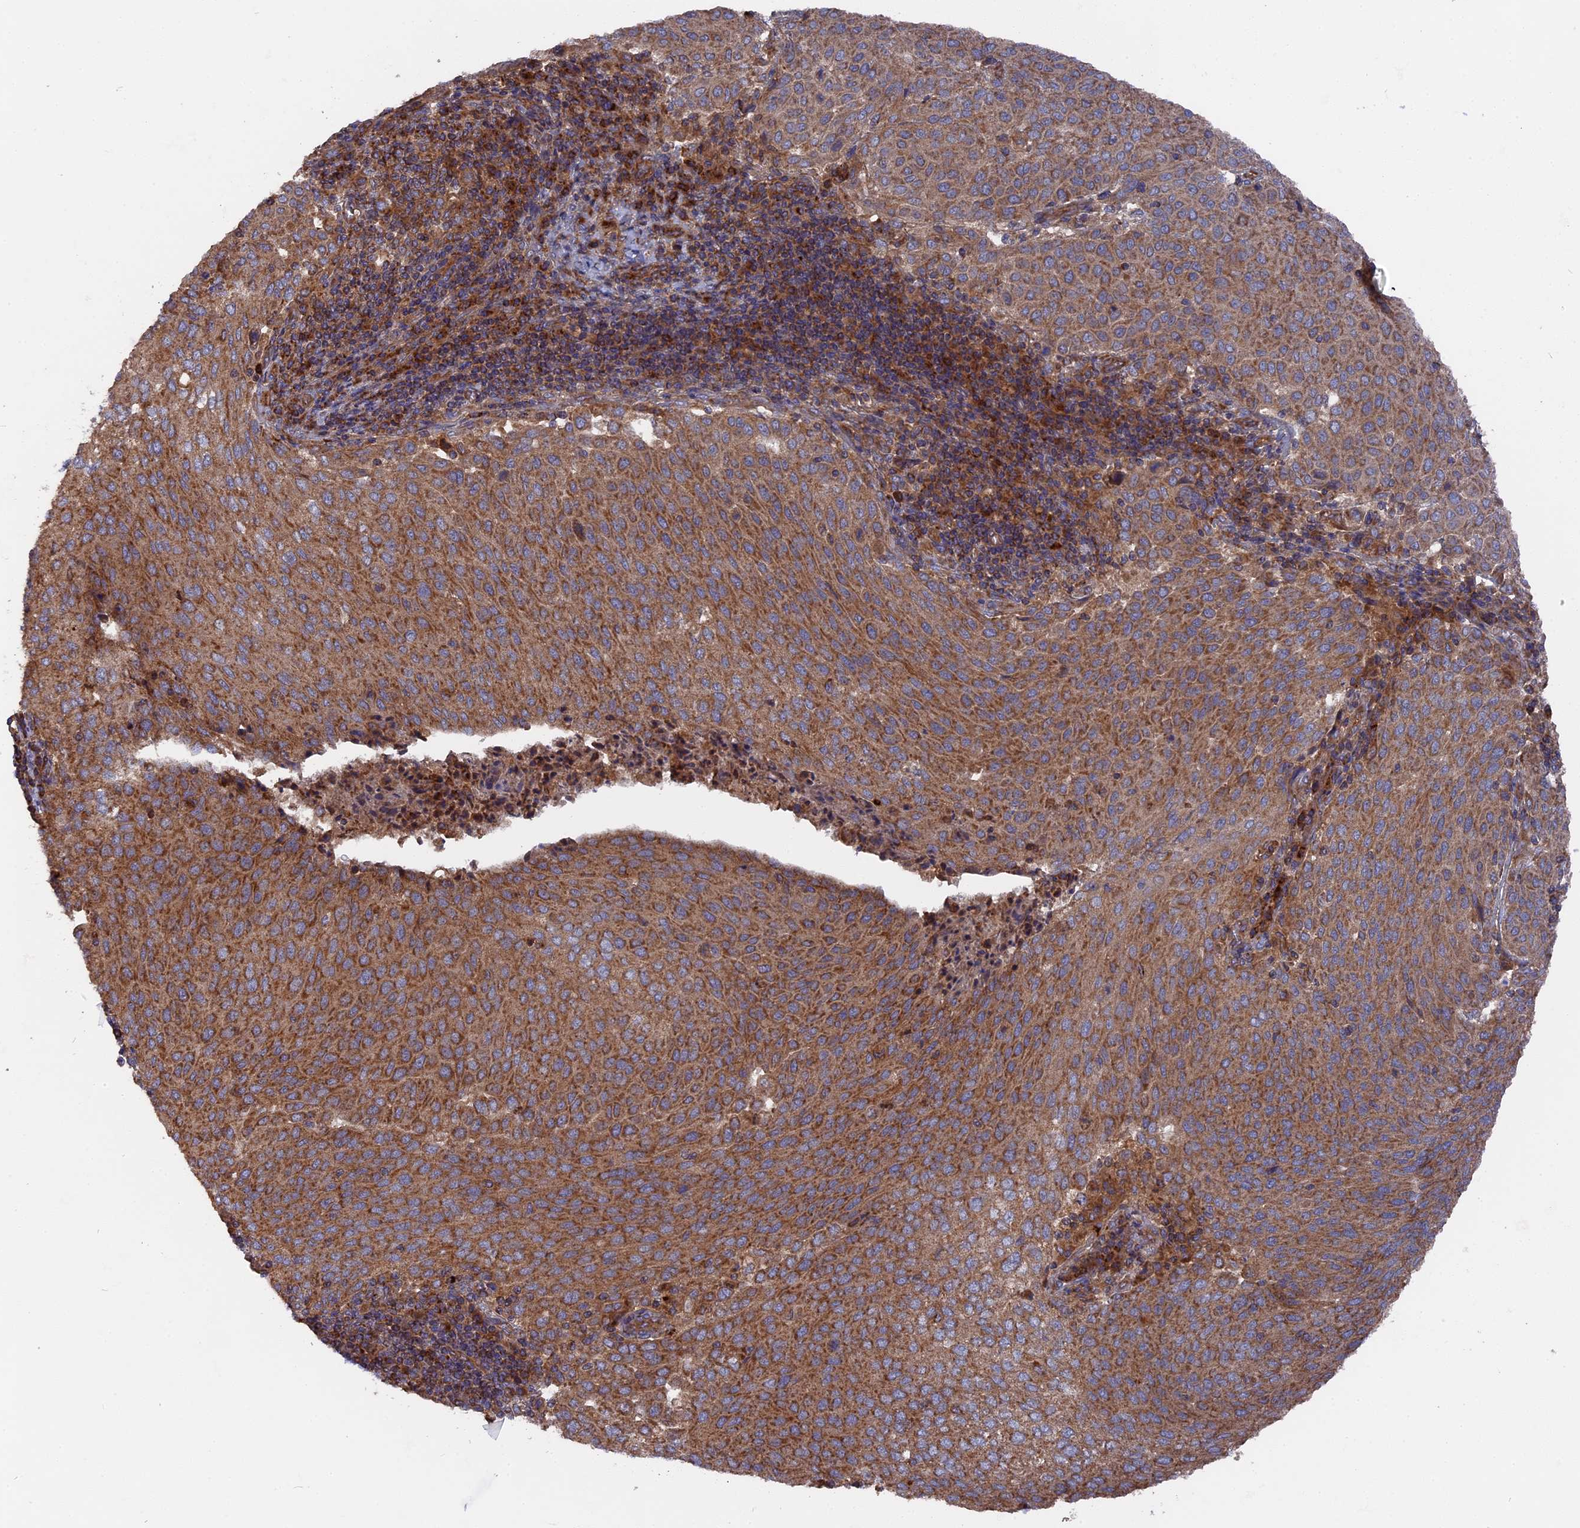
{"staining": {"intensity": "moderate", "quantity": ">75%", "location": "cytoplasmic/membranous"}, "tissue": "cervical cancer", "cell_type": "Tumor cells", "image_type": "cancer", "snomed": [{"axis": "morphology", "description": "Squamous cell carcinoma, NOS"}, {"axis": "topography", "description": "Cervix"}], "caption": "This micrograph demonstrates immunohistochemistry staining of human cervical squamous cell carcinoma, with medium moderate cytoplasmic/membranous staining in approximately >75% of tumor cells.", "gene": "TELO2", "patient": {"sex": "female", "age": 46}}